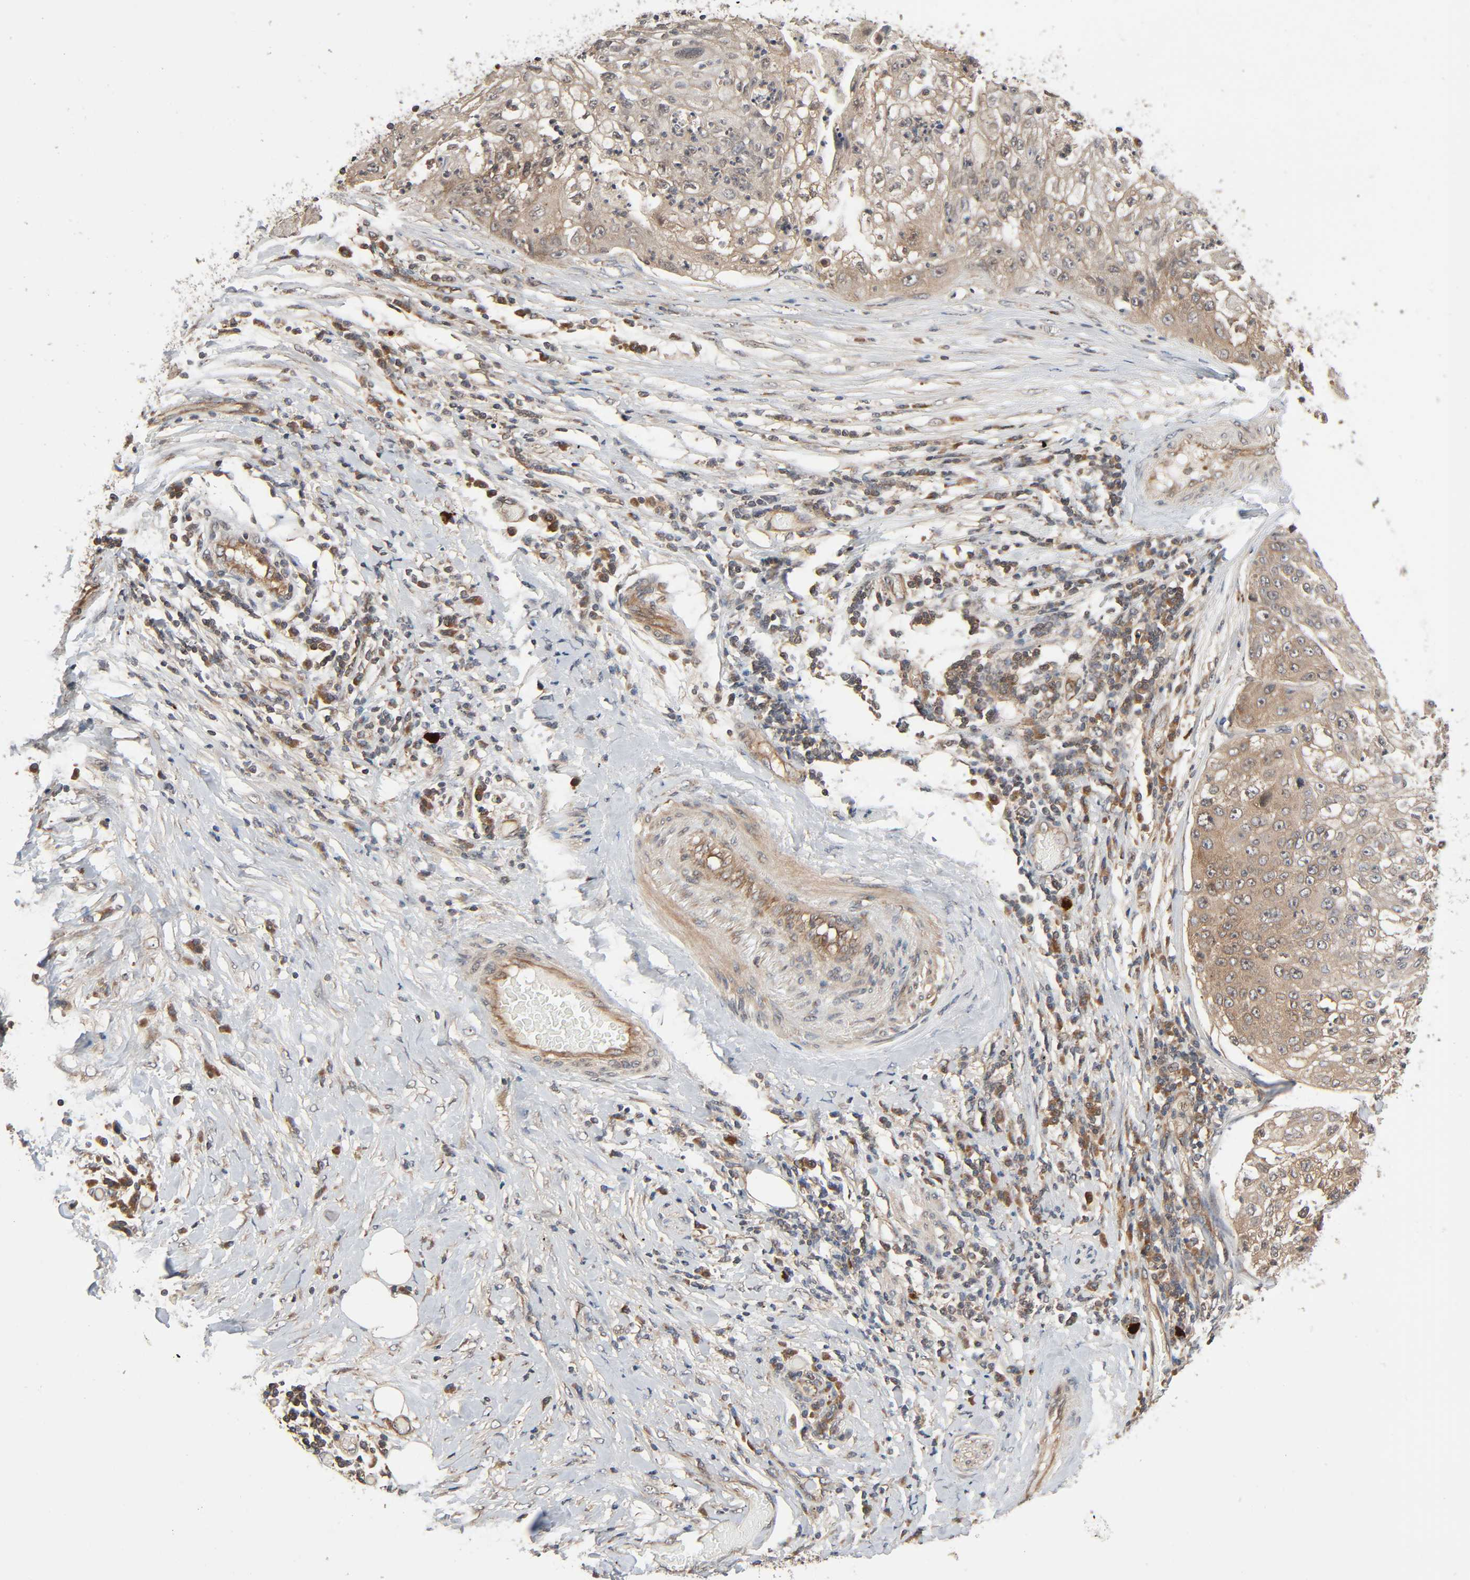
{"staining": {"intensity": "weak", "quantity": ">75%", "location": "cytoplasmic/membranous"}, "tissue": "lung cancer", "cell_type": "Tumor cells", "image_type": "cancer", "snomed": [{"axis": "morphology", "description": "Inflammation, NOS"}, {"axis": "morphology", "description": "Squamous cell carcinoma, NOS"}, {"axis": "topography", "description": "Lymph node"}, {"axis": "topography", "description": "Soft tissue"}, {"axis": "topography", "description": "Lung"}], "caption": "There is low levels of weak cytoplasmic/membranous positivity in tumor cells of lung cancer, as demonstrated by immunohistochemical staining (brown color).", "gene": "PPP2R1B", "patient": {"sex": "male", "age": 66}}